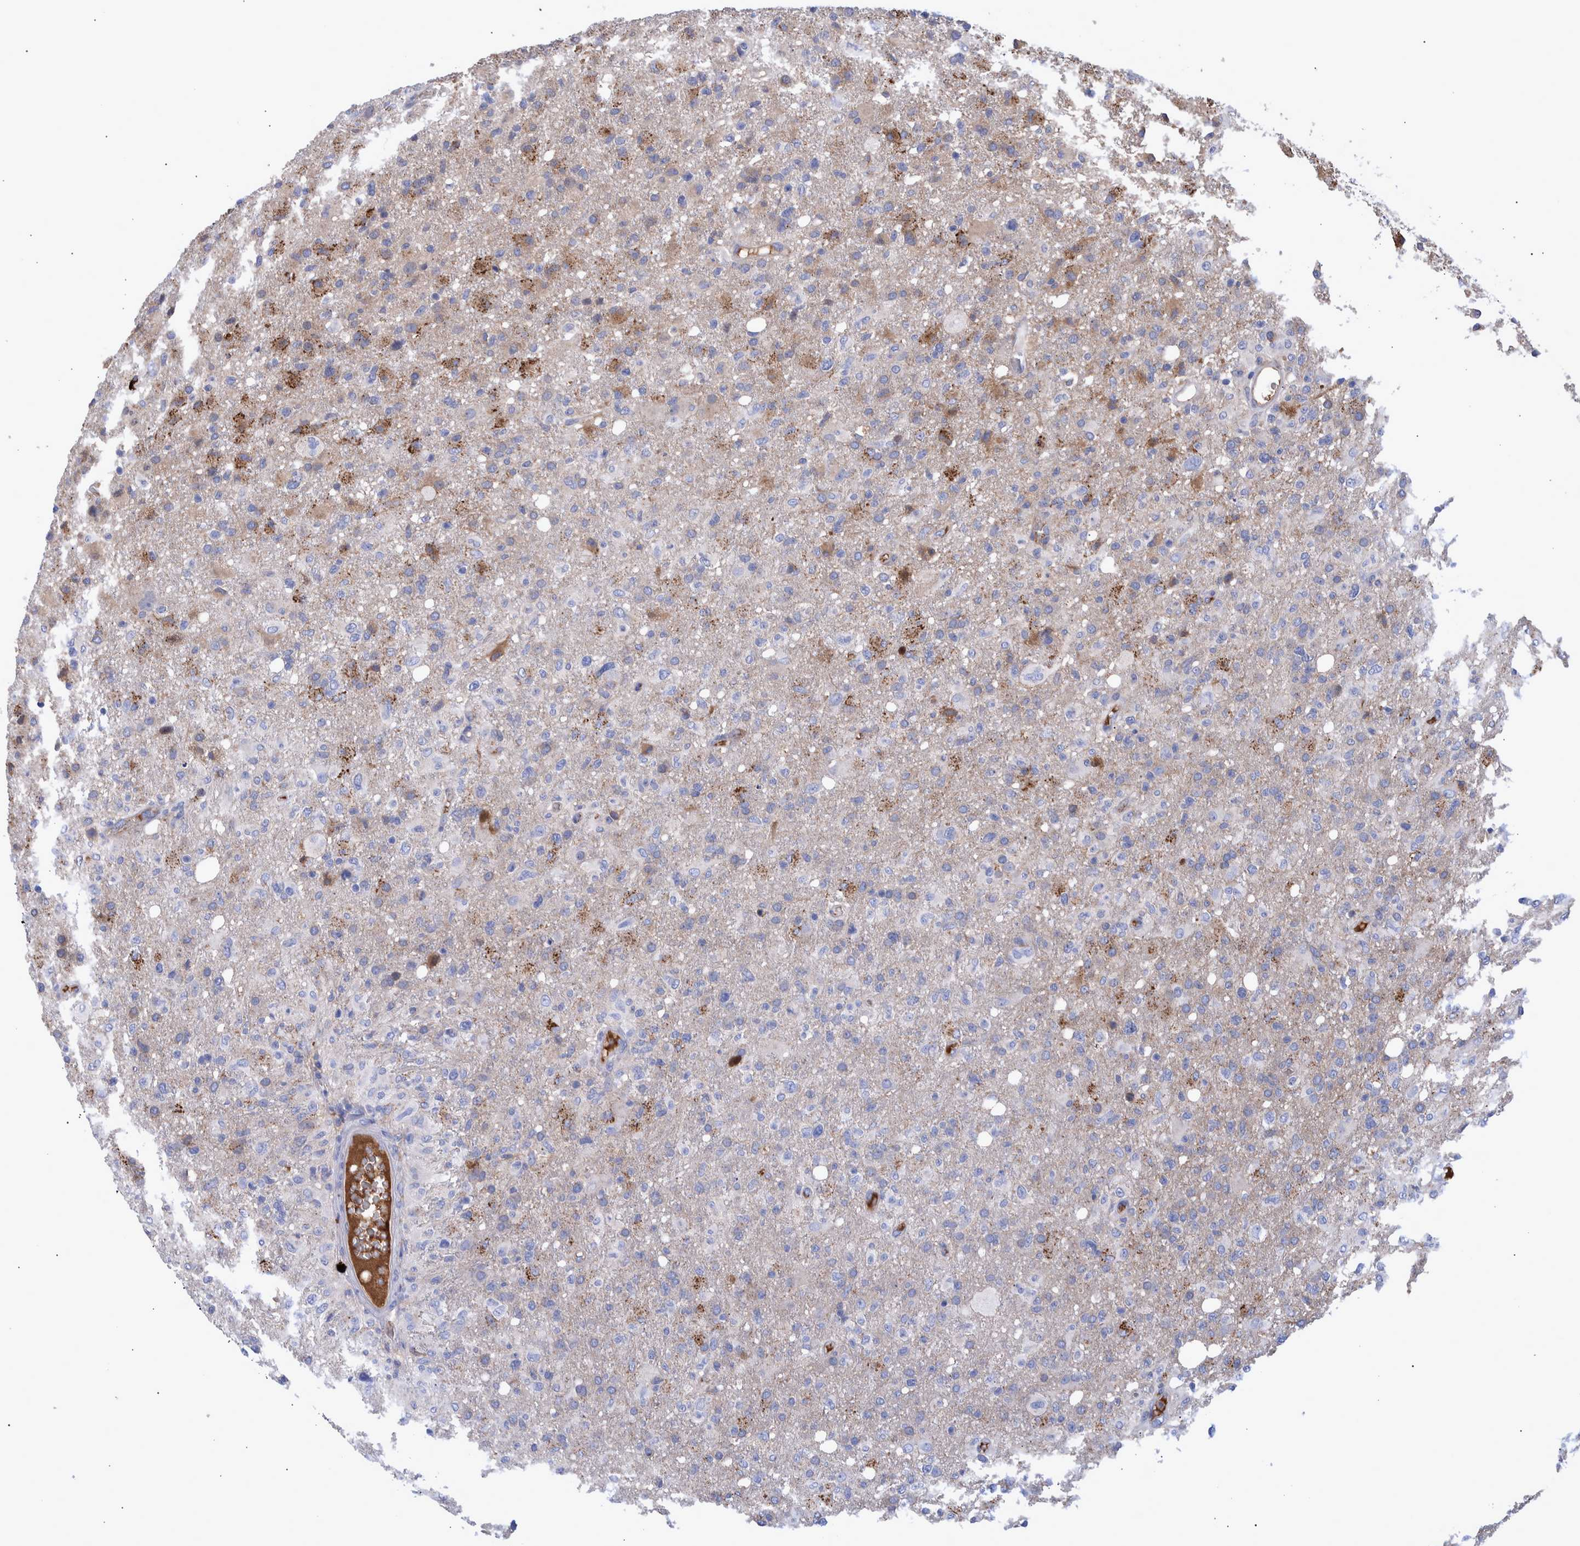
{"staining": {"intensity": "moderate", "quantity": "<25%", "location": "cytoplasmic/membranous"}, "tissue": "glioma", "cell_type": "Tumor cells", "image_type": "cancer", "snomed": [{"axis": "morphology", "description": "Glioma, malignant, High grade"}, {"axis": "topography", "description": "Brain"}], "caption": "Moderate cytoplasmic/membranous protein expression is appreciated in approximately <25% of tumor cells in glioma.", "gene": "DLL4", "patient": {"sex": "female", "age": 57}}